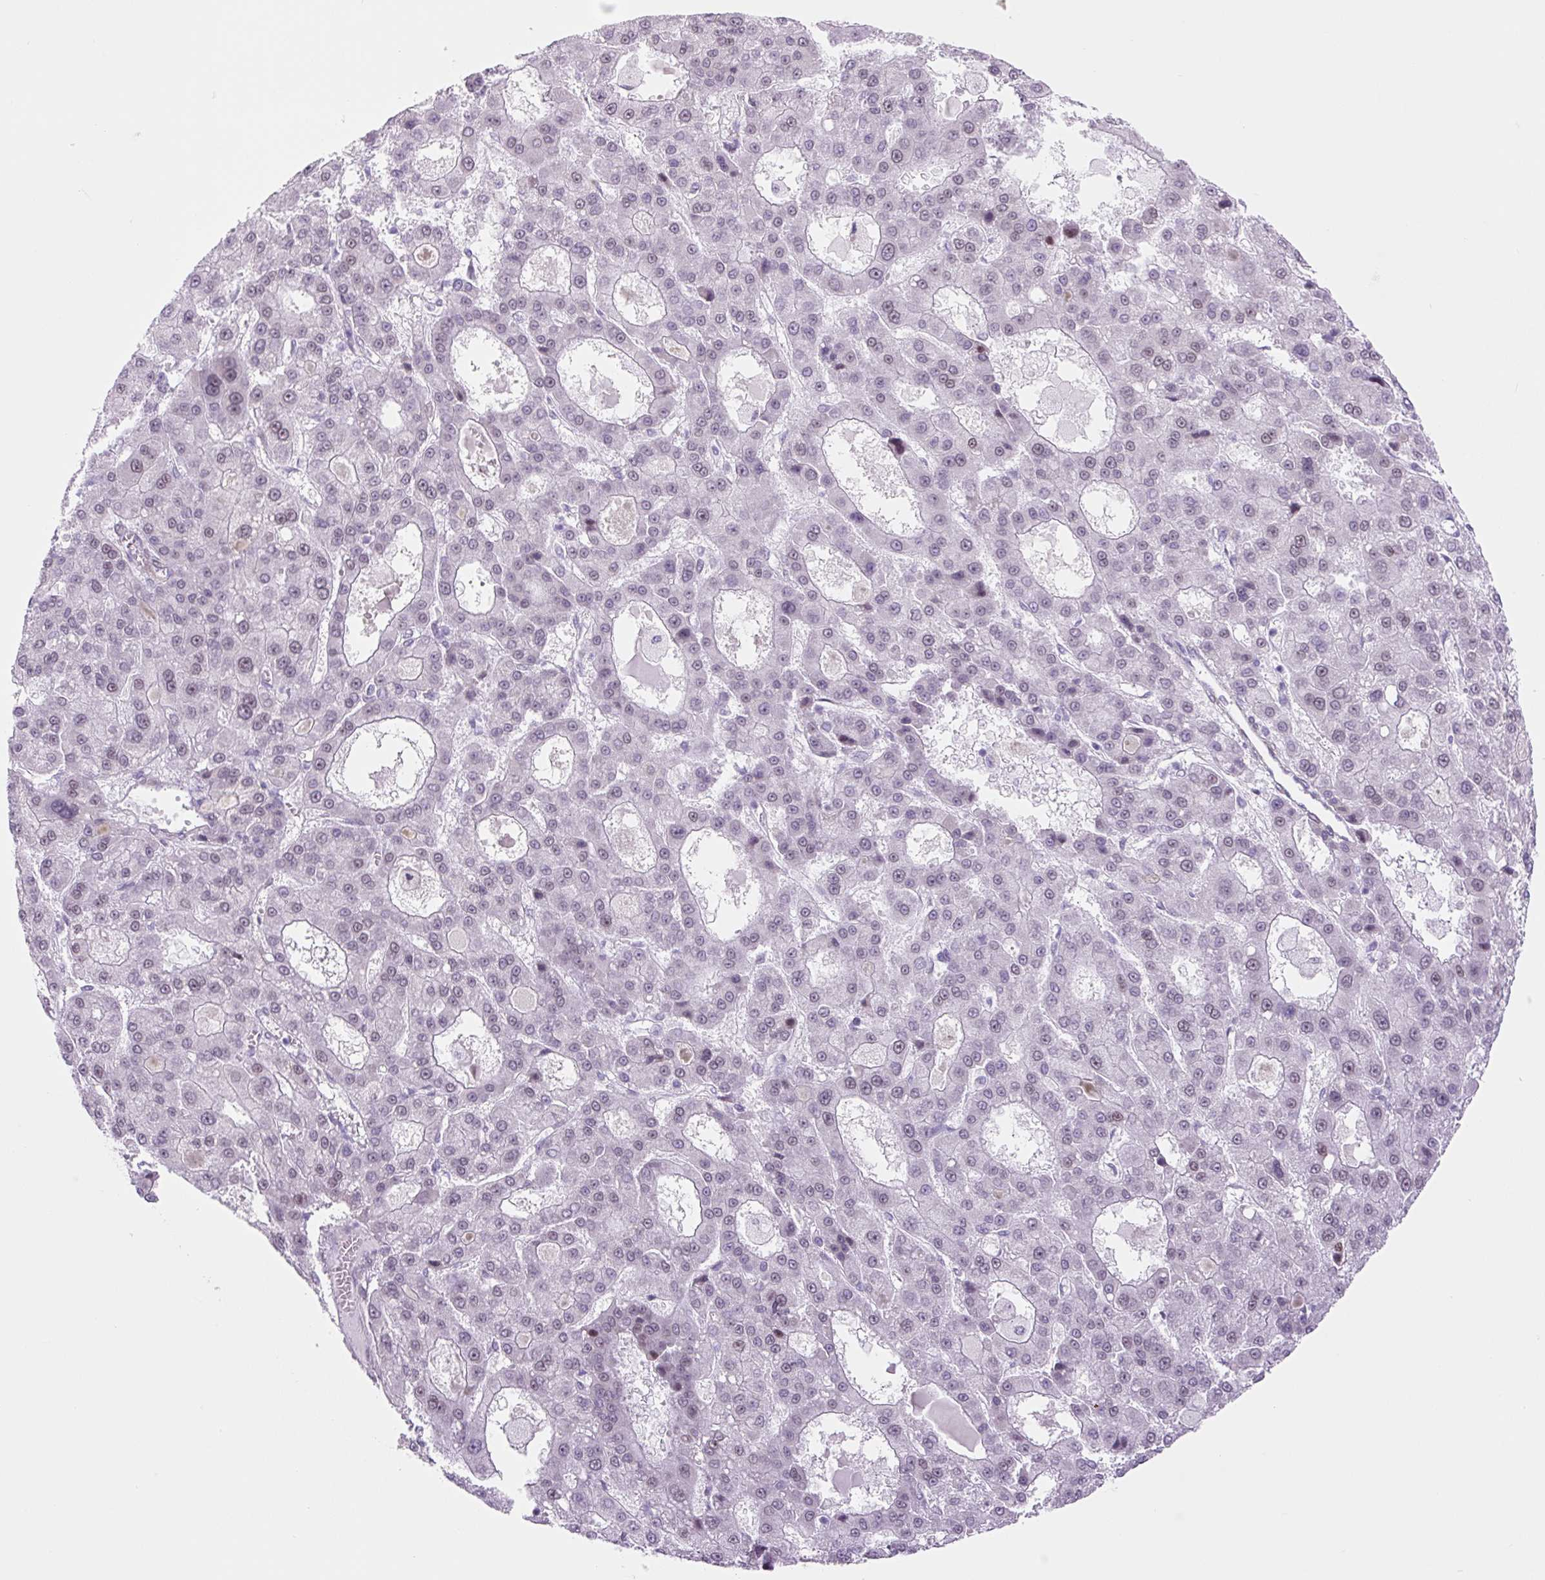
{"staining": {"intensity": "weak", "quantity": "<25%", "location": "nuclear"}, "tissue": "liver cancer", "cell_type": "Tumor cells", "image_type": "cancer", "snomed": [{"axis": "morphology", "description": "Carcinoma, Hepatocellular, NOS"}, {"axis": "topography", "description": "Liver"}], "caption": "Liver cancer stained for a protein using immunohistochemistry demonstrates no expression tumor cells.", "gene": "RRS1", "patient": {"sex": "male", "age": 70}}